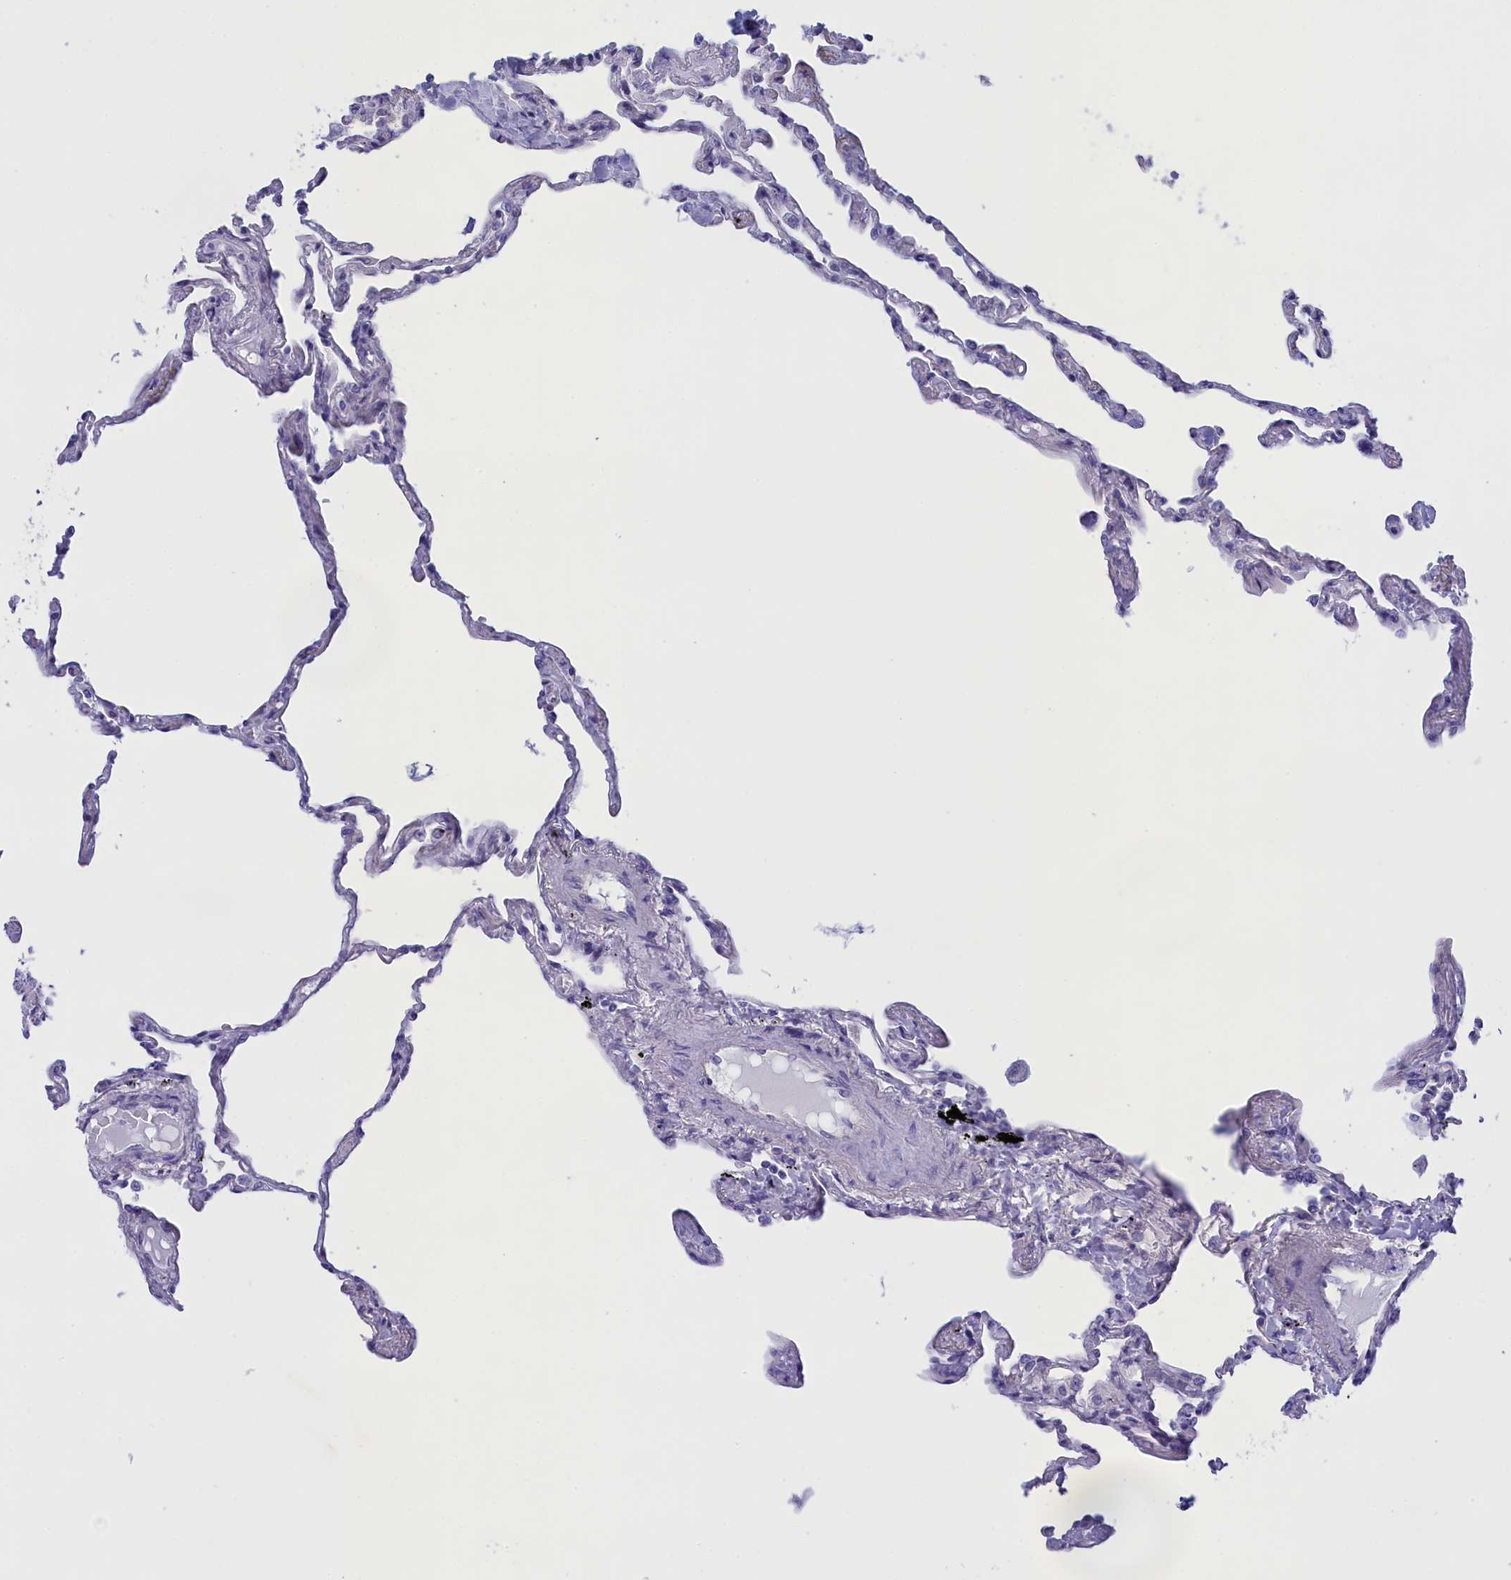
{"staining": {"intensity": "negative", "quantity": "none", "location": "none"}, "tissue": "lung", "cell_type": "Alveolar cells", "image_type": "normal", "snomed": [{"axis": "morphology", "description": "Normal tissue, NOS"}, {"axis": "topography", "description": "Lung"}], "caption": "This is a micrograph of immunohistochemistry staining of normal lung, which shows no positivity in alveolar cells.", "gene": "TACSTD2", "patient": {"sex": "female", "age": 67}}